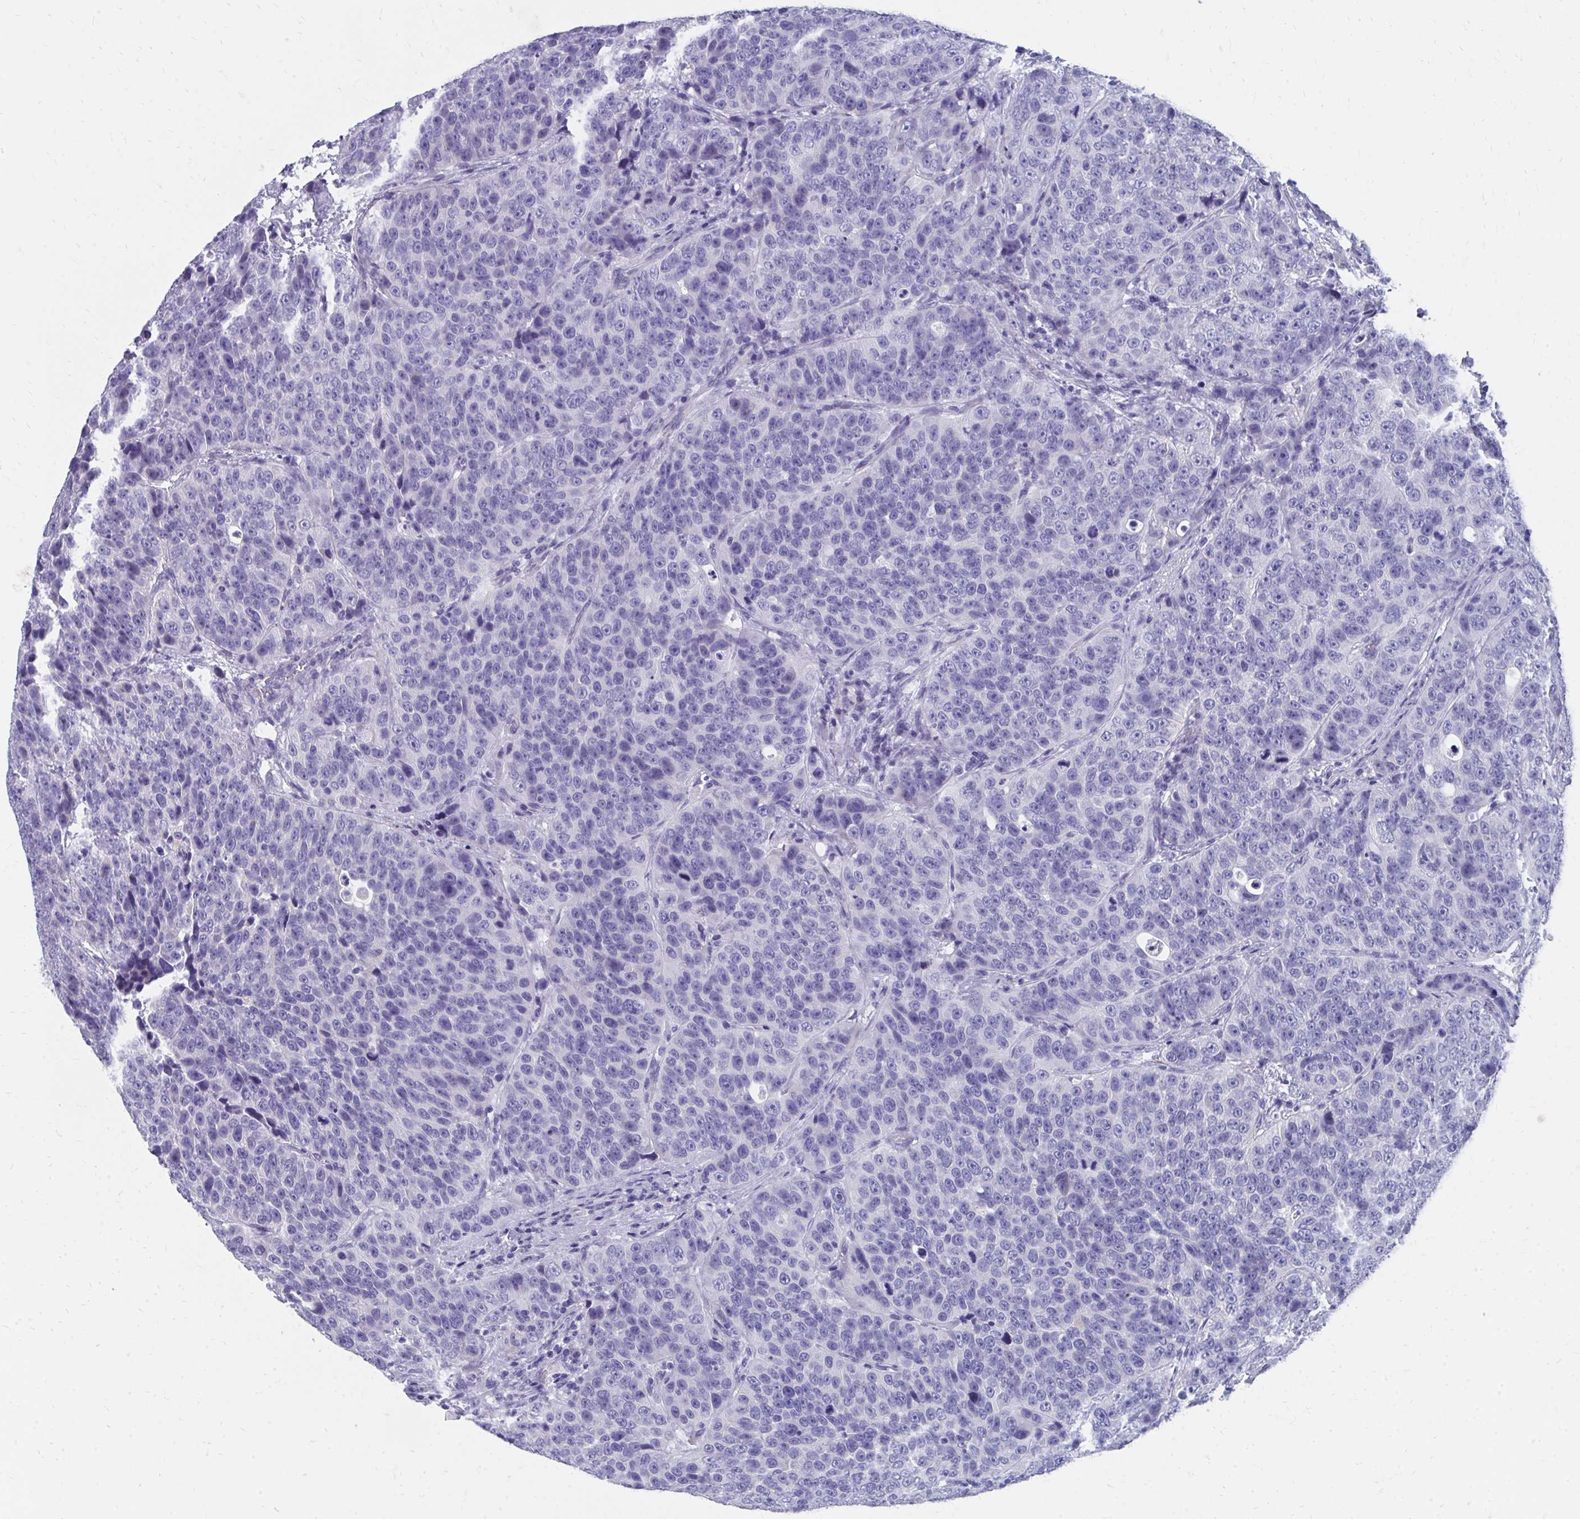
{"staining": {"intensity": "negative", "quantity": "none", "location": "none"}, "tissue": "urothelial cancer", "cell_type": "Tumor cells", "image_type": "cancer", "snomed": [{"axis": "morphology", "description": "Urothelial carcinoma, NOS"}, {"axis": "topography", "description": "Urinary bladder"}], "caption": "Immunohistochemistry of urothelial cancer displays no positivity in tumor cells.", "gene": "HGD", "patient": {"sex": "male", "age": 52}}